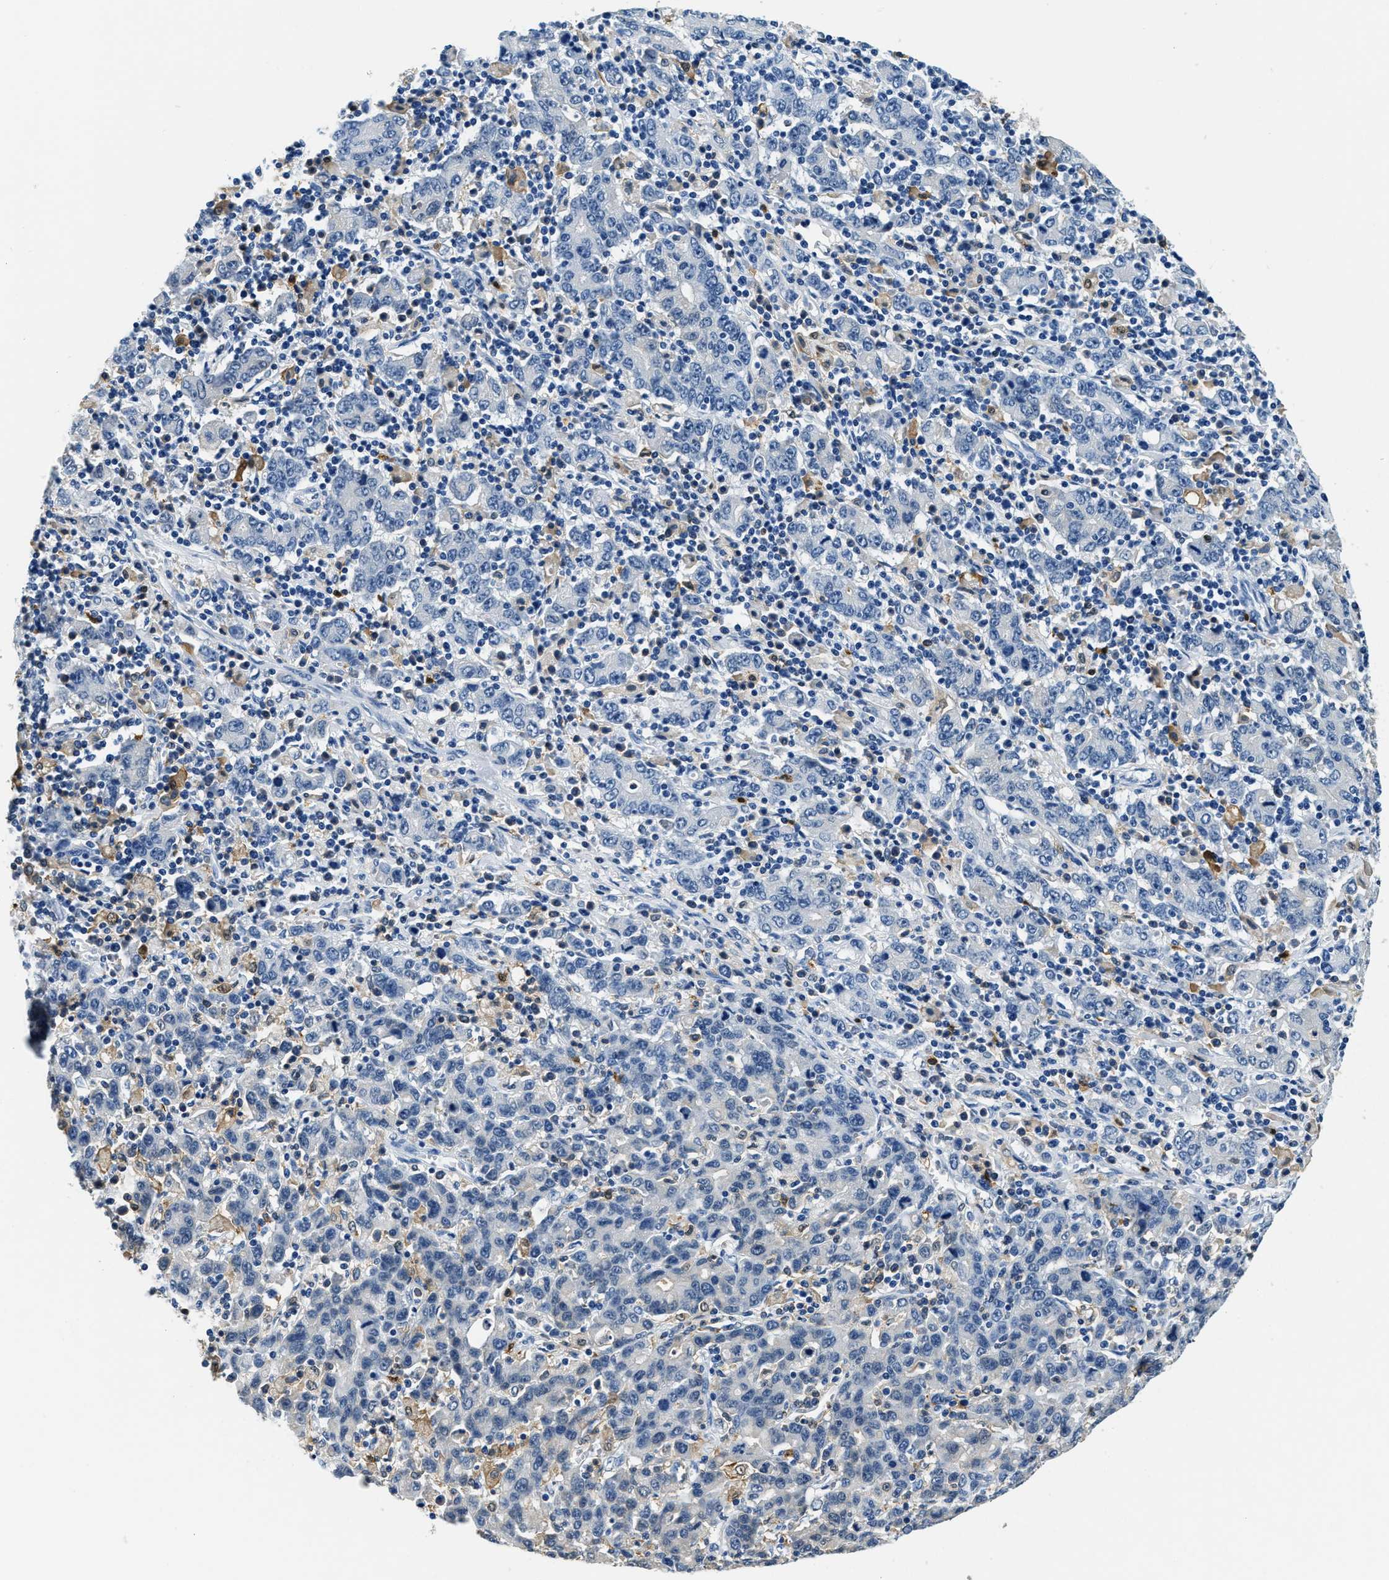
{"staining": {"intensity": "negative", "quantity": "none", "location": "none"}, "tissue": "stomach cancer", "cell_type": "Tumor cells", "image_type": "cancer", "snomed": [{"axis": "morphology", "description": "Adenocarcinoma, NOS"}, {"axis": "topography", "description": "Stomach, upper"}], "caption": "This is an immunohistochemistry (IHC) histopathology image of adenocarcinoma (stomach). There is no expression in tumor cells.", "gene": "CAPG", "patient": {"sex": "male", "age": 69}}